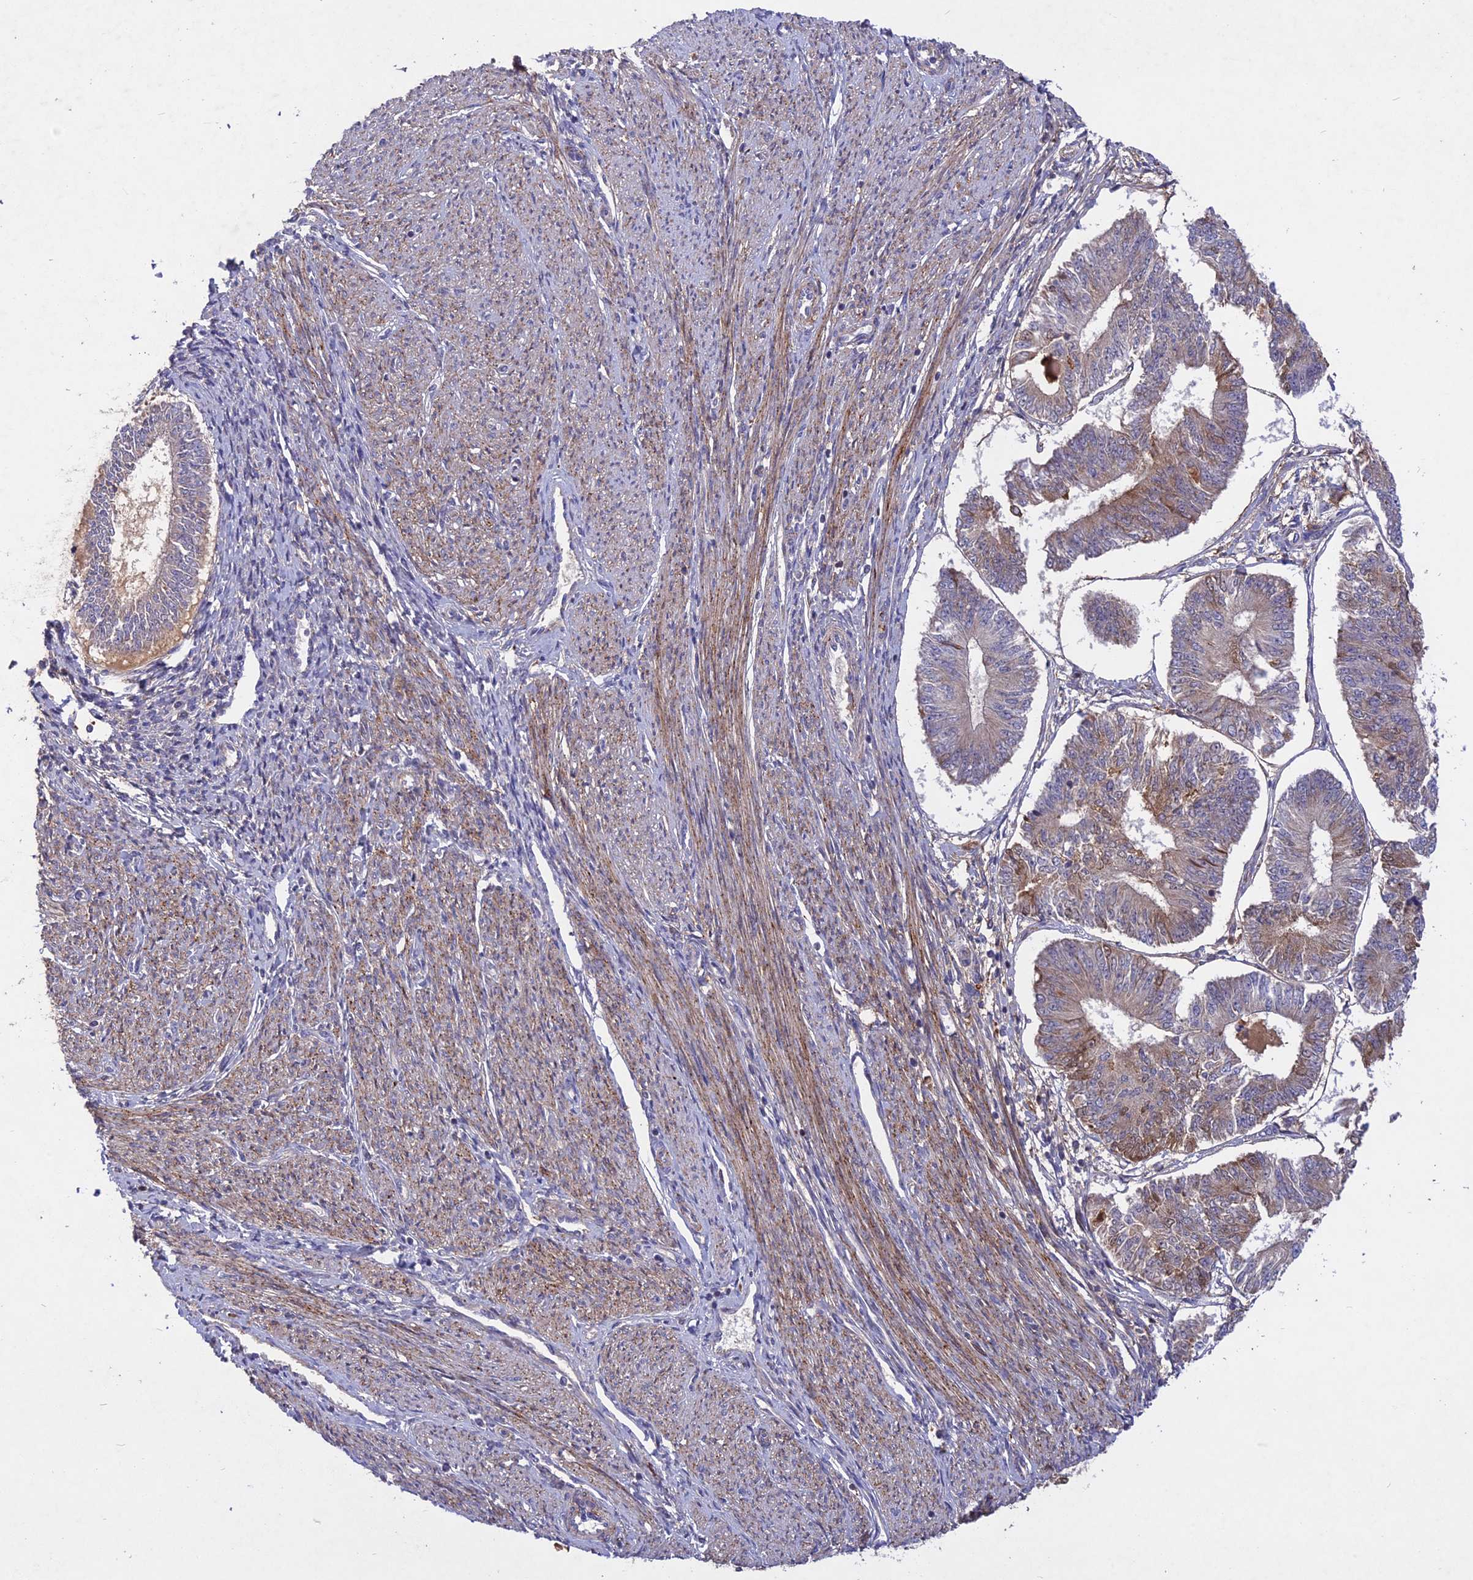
{"staining": {"intensity": "moderate", "quantity": "<25%", "location": "cytoplasmic/membranous"}, "tissue": "endometrial cancer", "cell_type": "Tumor cells", "image_type": "cancer", "snomed": [{"axis": "morphology", "description": "Adenocarcinoma, NOS"}, {"axis": "topography", "description": "Endometrium"}], "caption": "The histopathology image demonstrates immunohistochemical staining of adenocarcinoma (endometrial). There is moderate cytoplasmic/membranous staining is identified in about <25% of tumor cells.", "gene": "ADO", "patient": {"sex": "female", "age": 58}}